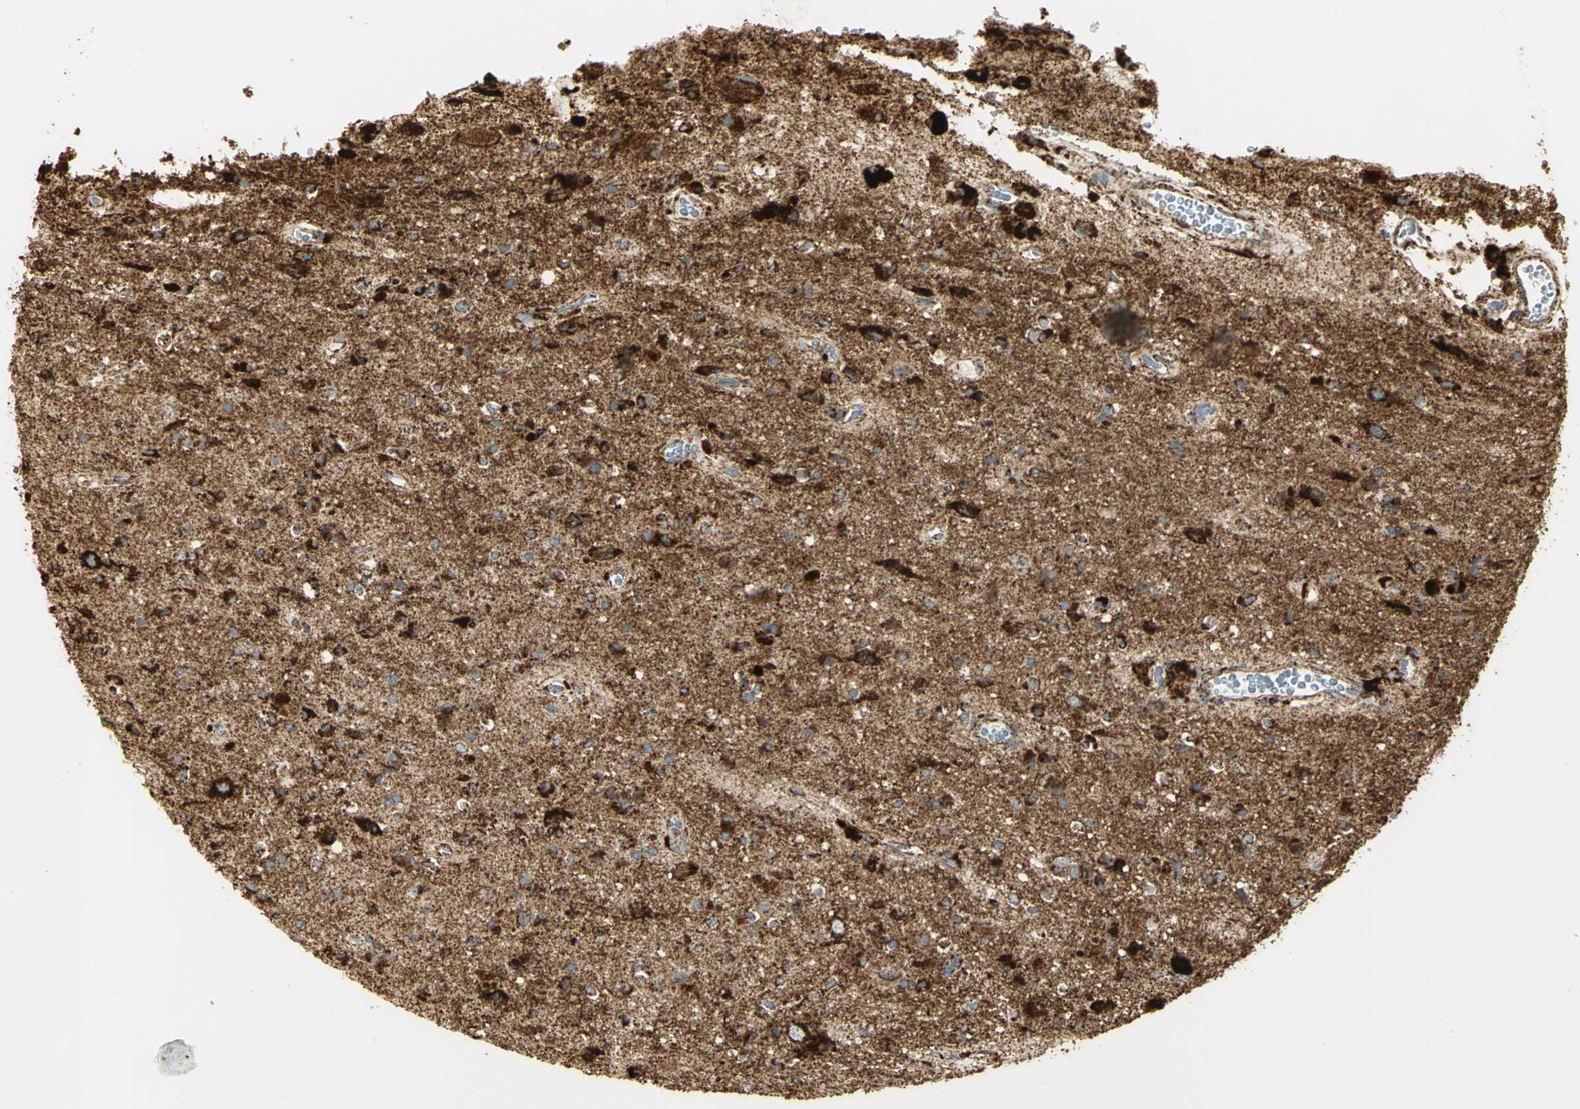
{"staining": {"intensity": "strong", "quantity": ">75%", "location": "cytoplasmic/membranous"}, "tissue": "glioma", "cell_type": "Tumor cells", "image_type": "cancer", "snomed": [{"axis": "morphology", "description": "Glioma, malignant, High grade"}, {"axis": "topography", "description": "Brain"}], "caption": "Immunohistochemical staining of human high-grade glioma (malignant) displays high levels of strong cytoplasmic/membranous expression in approximately >75% of tumor cells.", "gene": "VDAC1", "patient": {"sex": "male", "age": 47}}